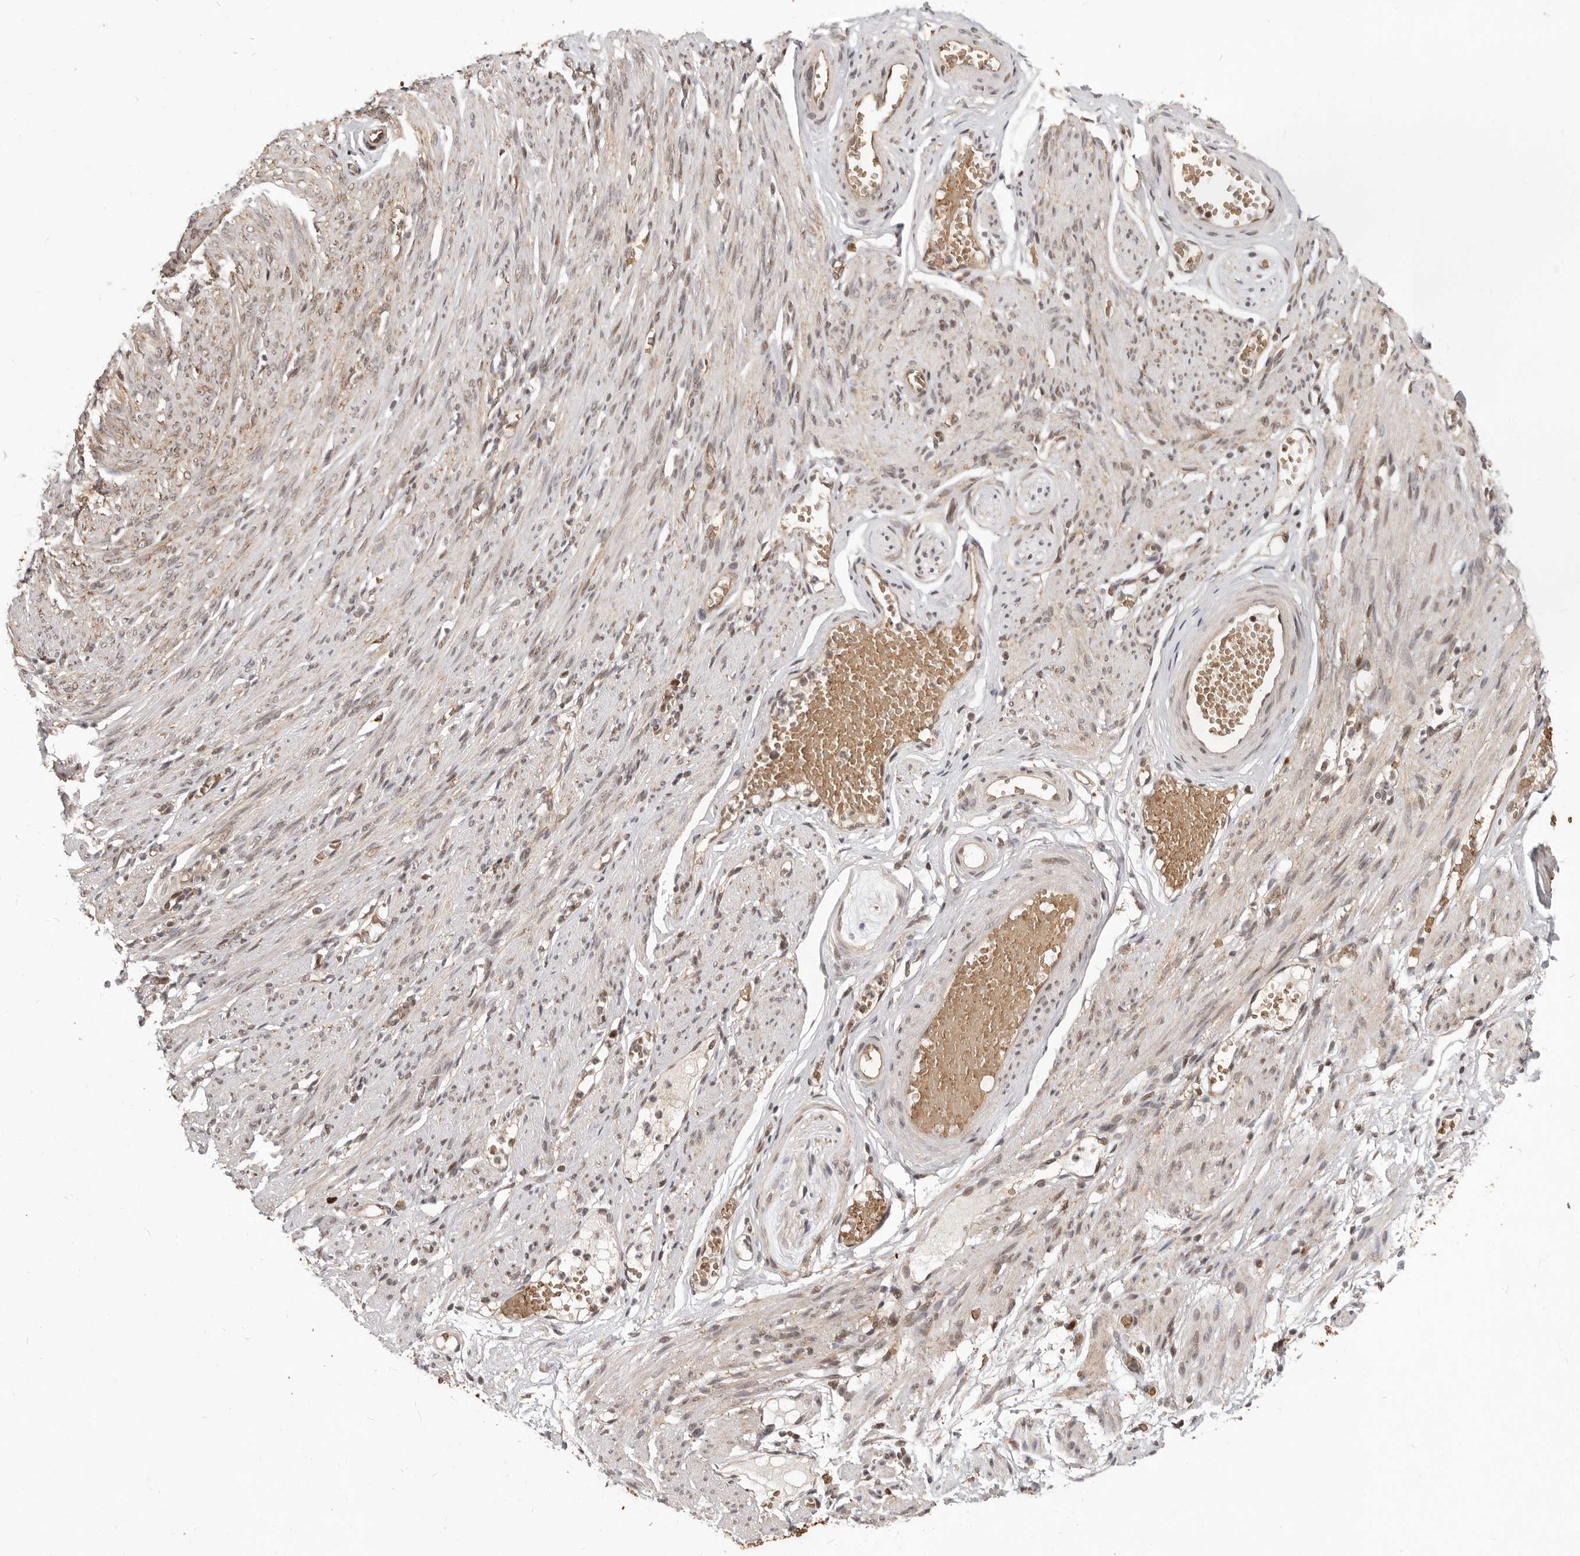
{"staining": {"intensity": "moderate", "quantity": ">75%", "location": "cytoplasmic/membranous"}, "tissue": "adipose tissue", "cell_type": "Adipocytes", "image_type": "normal", "snomed": [{"axis": "morphology", "description": "Normal tissue, NOS"}, {"axis": "topography", "description": "Smooth muscle"}, {"axis": "topography", "description": "Peripheral nerve tissue"}], "caption": "Protein expression analysis of benign adipose tissue reveals moderate cytoplasmic/membranous expression in about >75% of adipocytes.", "gene": "NCOA3", "patient": {"sex": "female", "age": 39}}